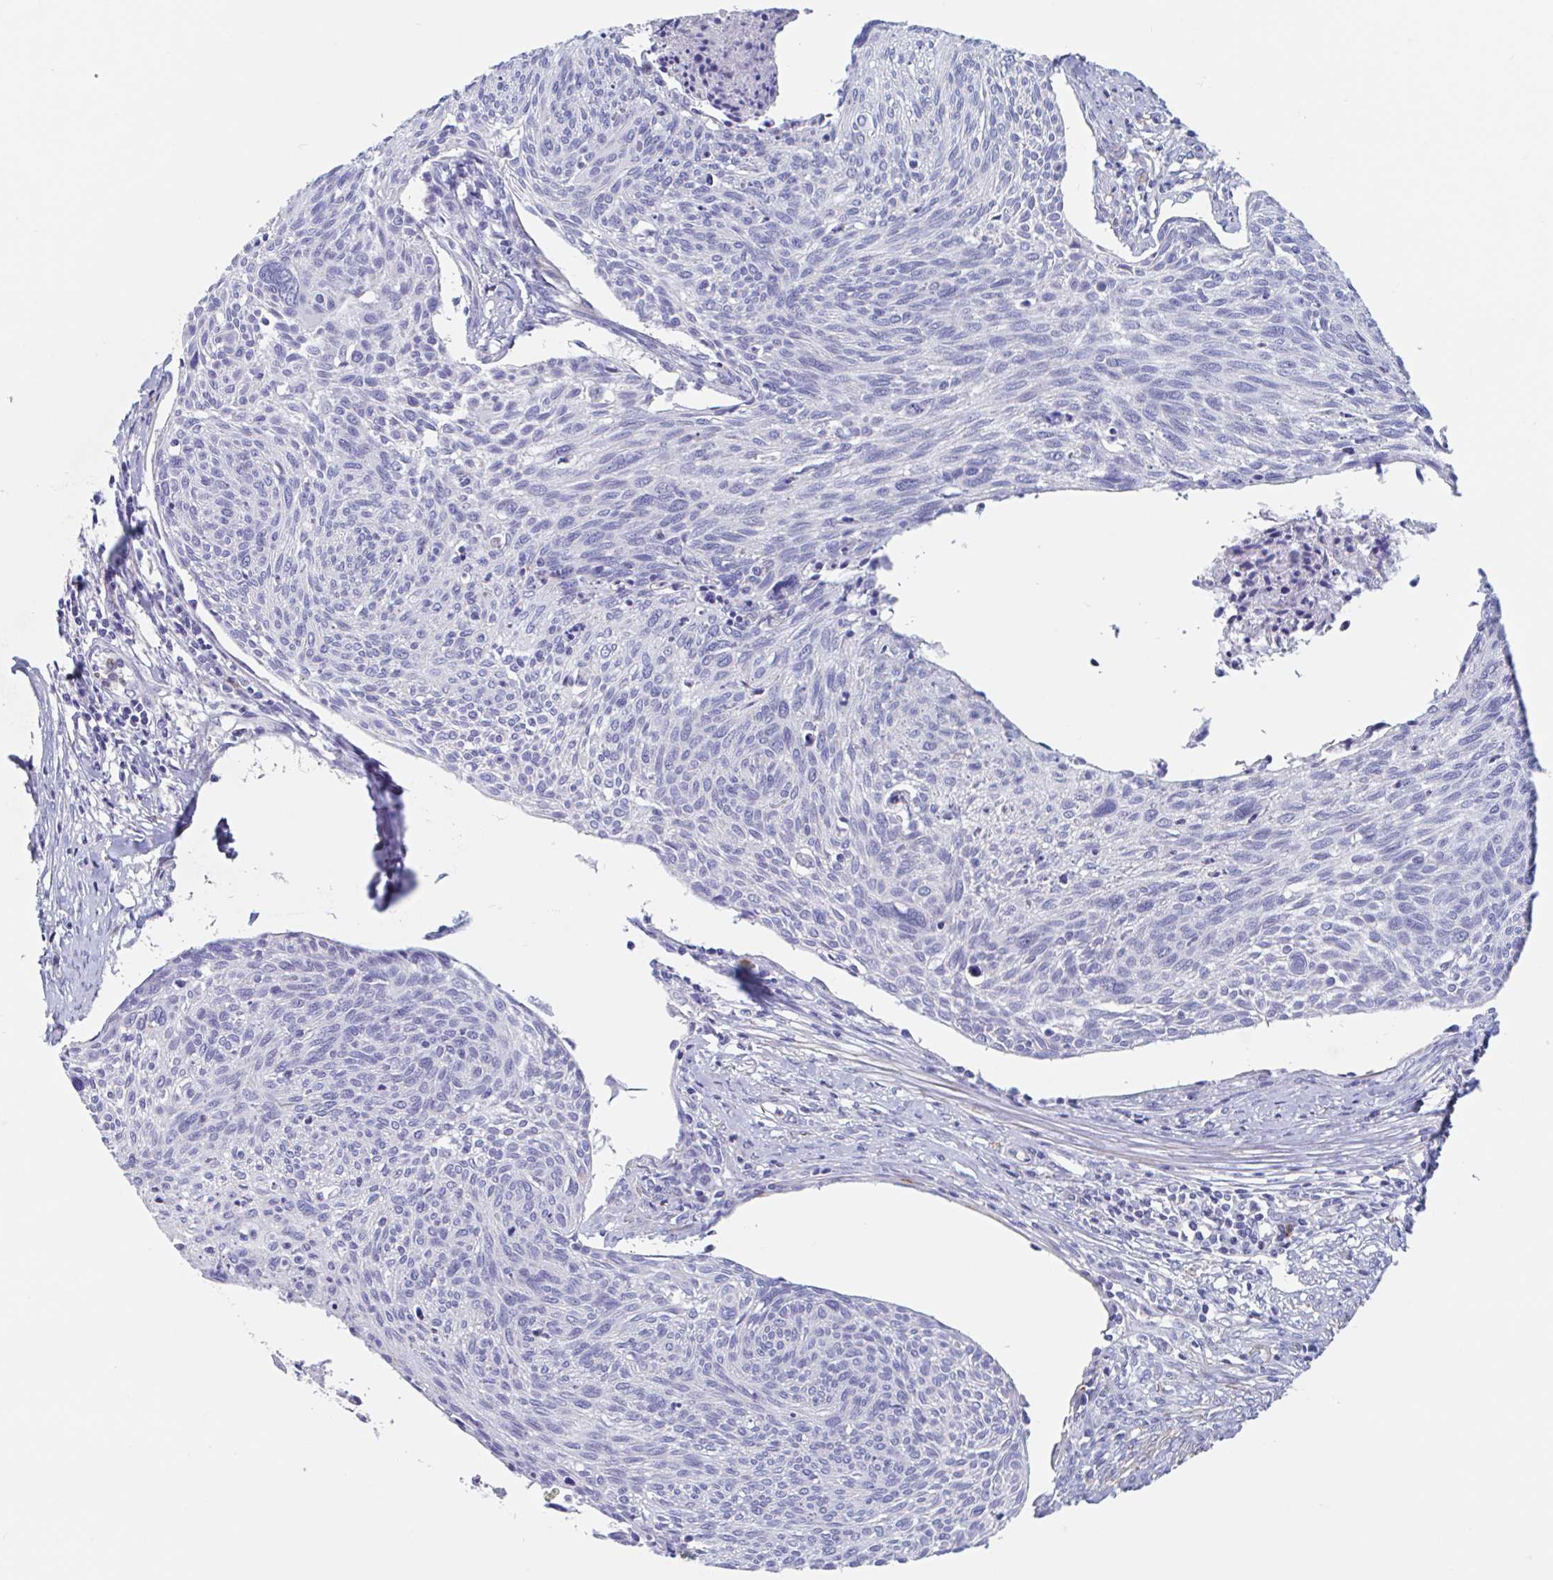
{"staining": {"intensity": "negative", "quantity": "none", "location": "none"}, "tissue": "cervical cancer", "cell_type": "Tumor cells", "image_type": "cancer", "snomed": [{"axis": "morphology", "description": "Squamous cell carcinoma, NOS"}, {"axis": "topography", "description": "Cervix"}], "caption": "An image of cervical cancer (squamous cell carcinoma) stained for a protein exhibits no brown staining in tumor cells.", "gene": "ZNHIT2", "patient": {"sex": "female", "age": 49}}